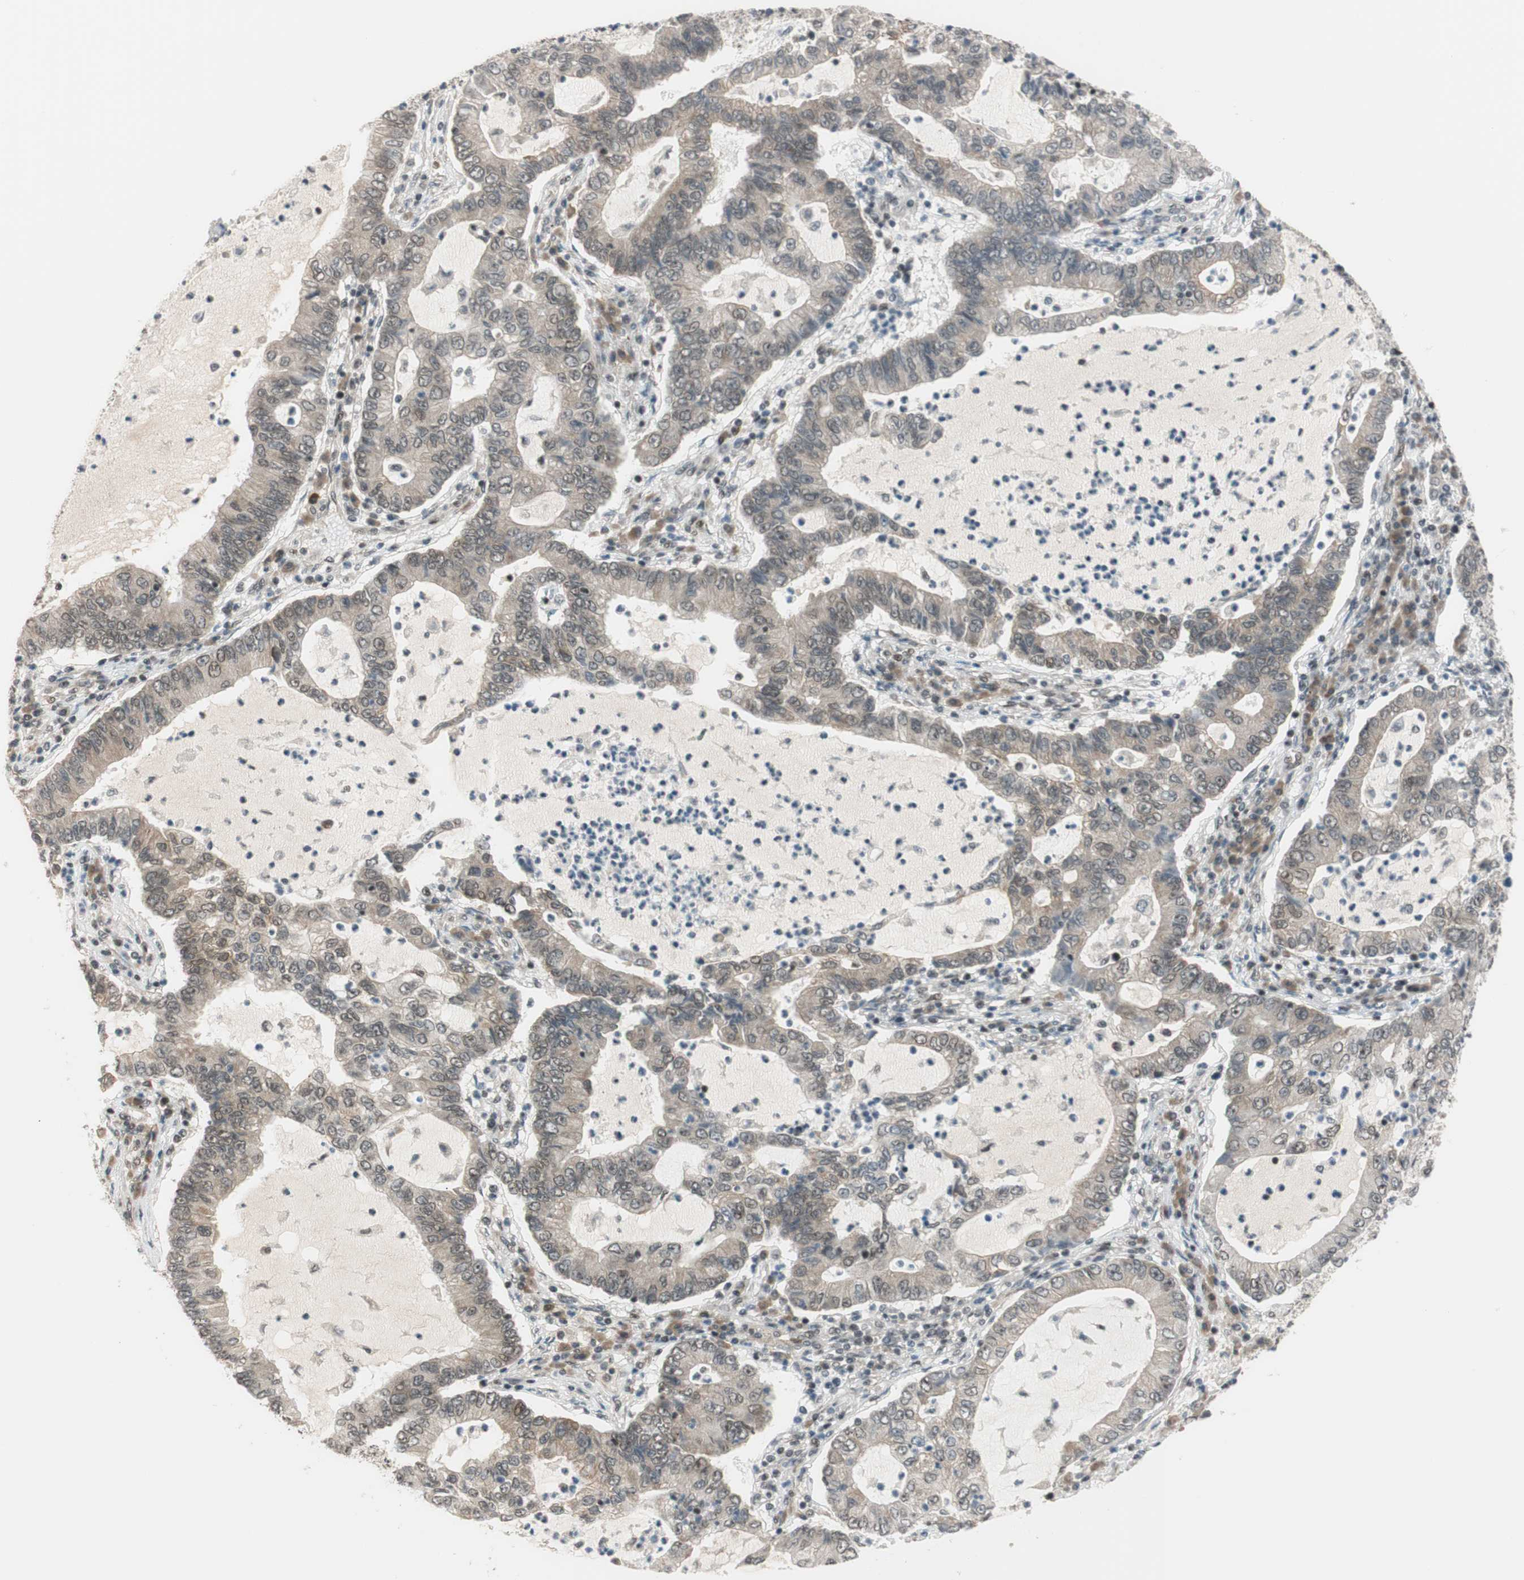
{"staining": {"intensity": "weak", "quantity": ">75%", "location": "cytoplasmic/membranous"}, "tissue": "lung cancer", "cell_type": "Tumor cells", "image_type": "cancer", "snomed": [{"axis": "morphology", "description": "Adenocarcinoma, NOS"}, {"axis": "topography", "description": "Lung"}], "caption": "High-magnification brightfield microscopy of adenocarcinoma (lung) stained with DAB (brown) and counterstained with hematoxylin (blue). tumor cells exhibit weak cytoplasmic/membranous positivity is seen in approximately>75% of cells. The protein of interest is shown in brown color, while the nuclei are stained blue.", "gene": "BRMS1", "patient": {"sex": "female", "age": 51}}